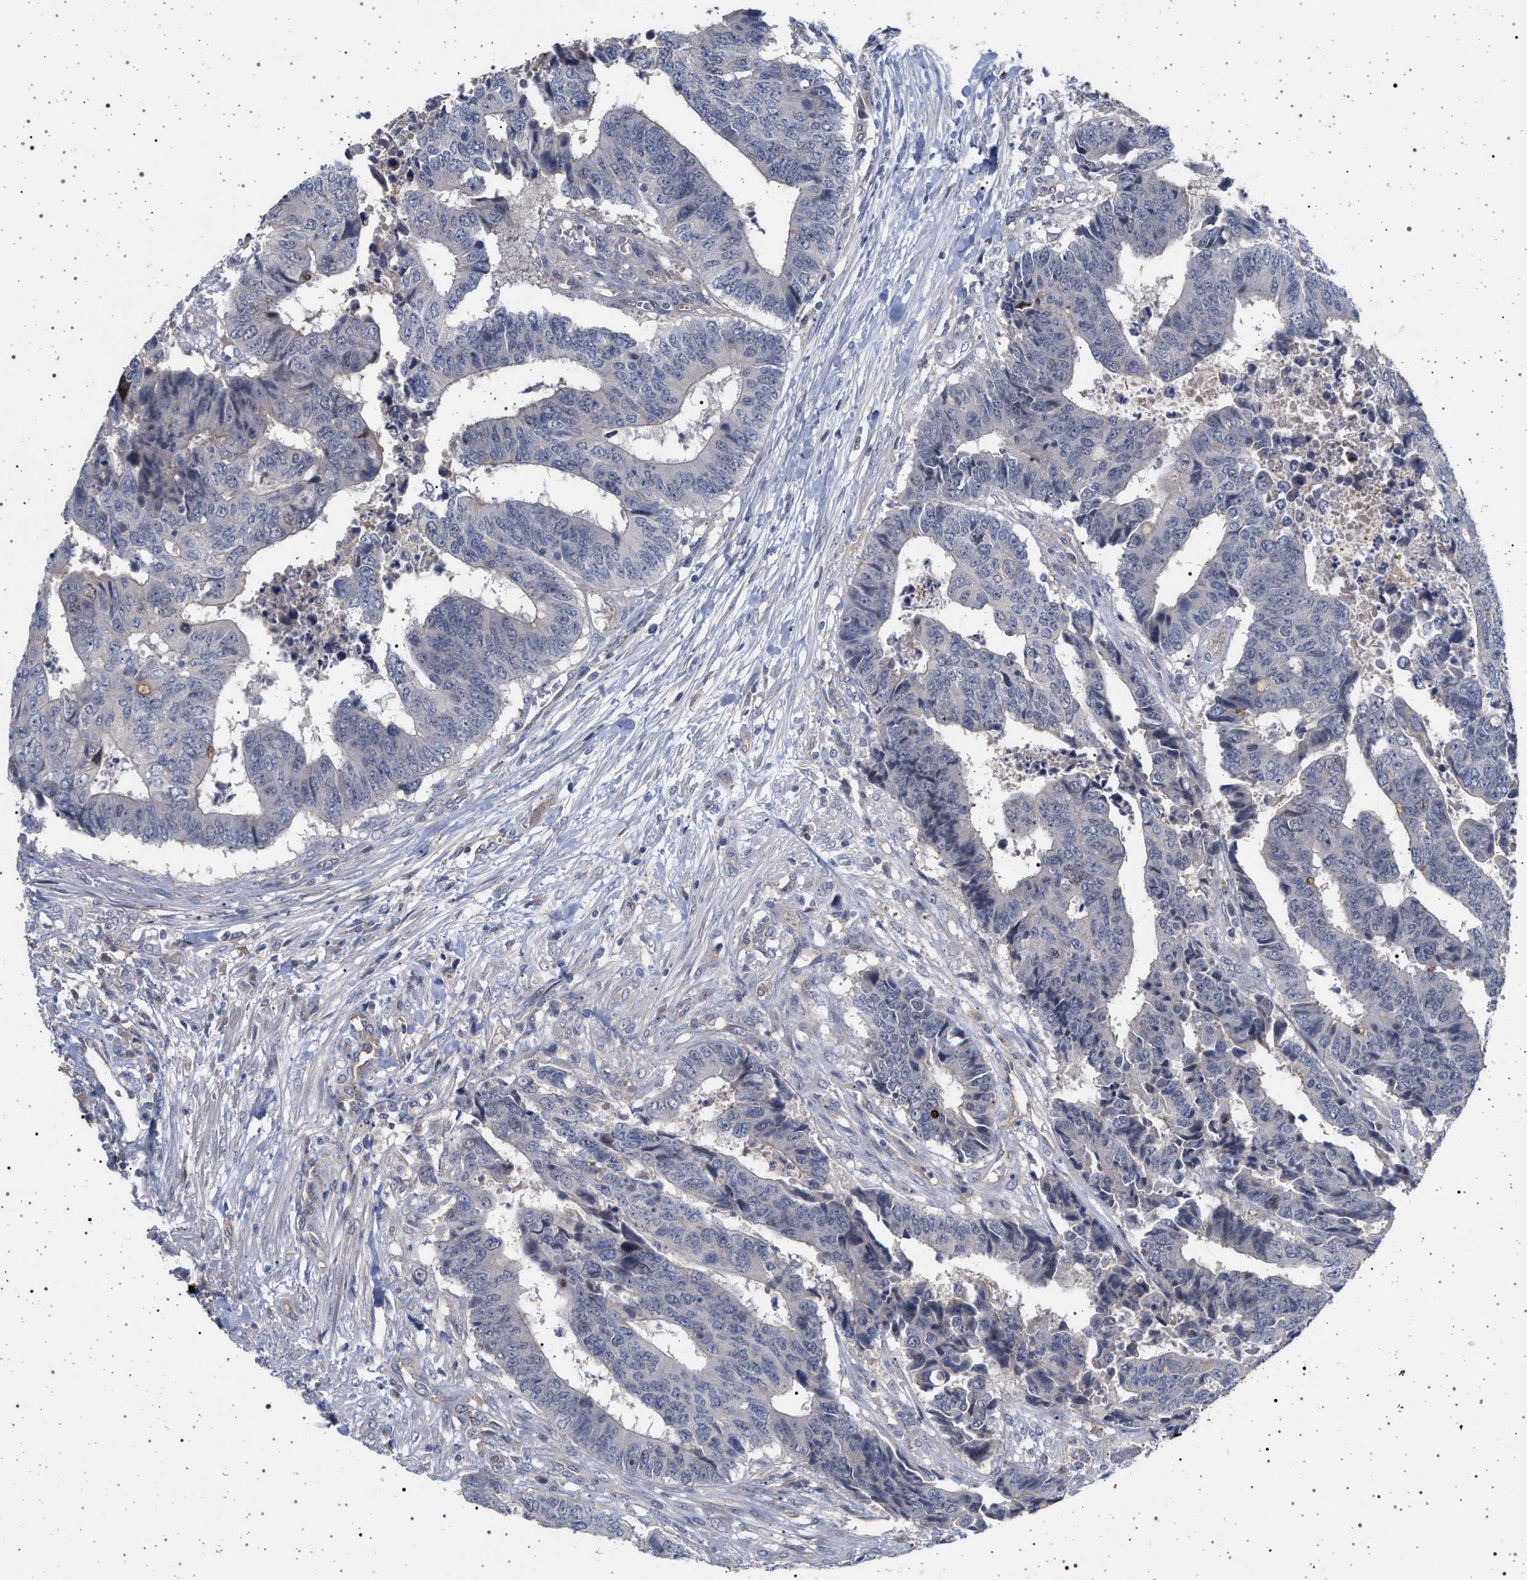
{"staining": {"intensity": "negative", "quantity": "none", "location": "none"}, "tissue": "colorectal cancer", "cell_type": "Tumor cells", "image_type": "cancer", "snomed": [{"axis": "morphology", "description": "Adenocarcinoma, NOS"}, {"axis": "topography", "description": "Rectum"}], "caption": "DAB (3,3'-diaminobenzidine) immunohistochemical staining of human colorectal cancer (adenocarcinoma) reveals no significant staining in tumor cells.", "gene": "RBM48", "patient": {"sex": "male", "age": 84}}